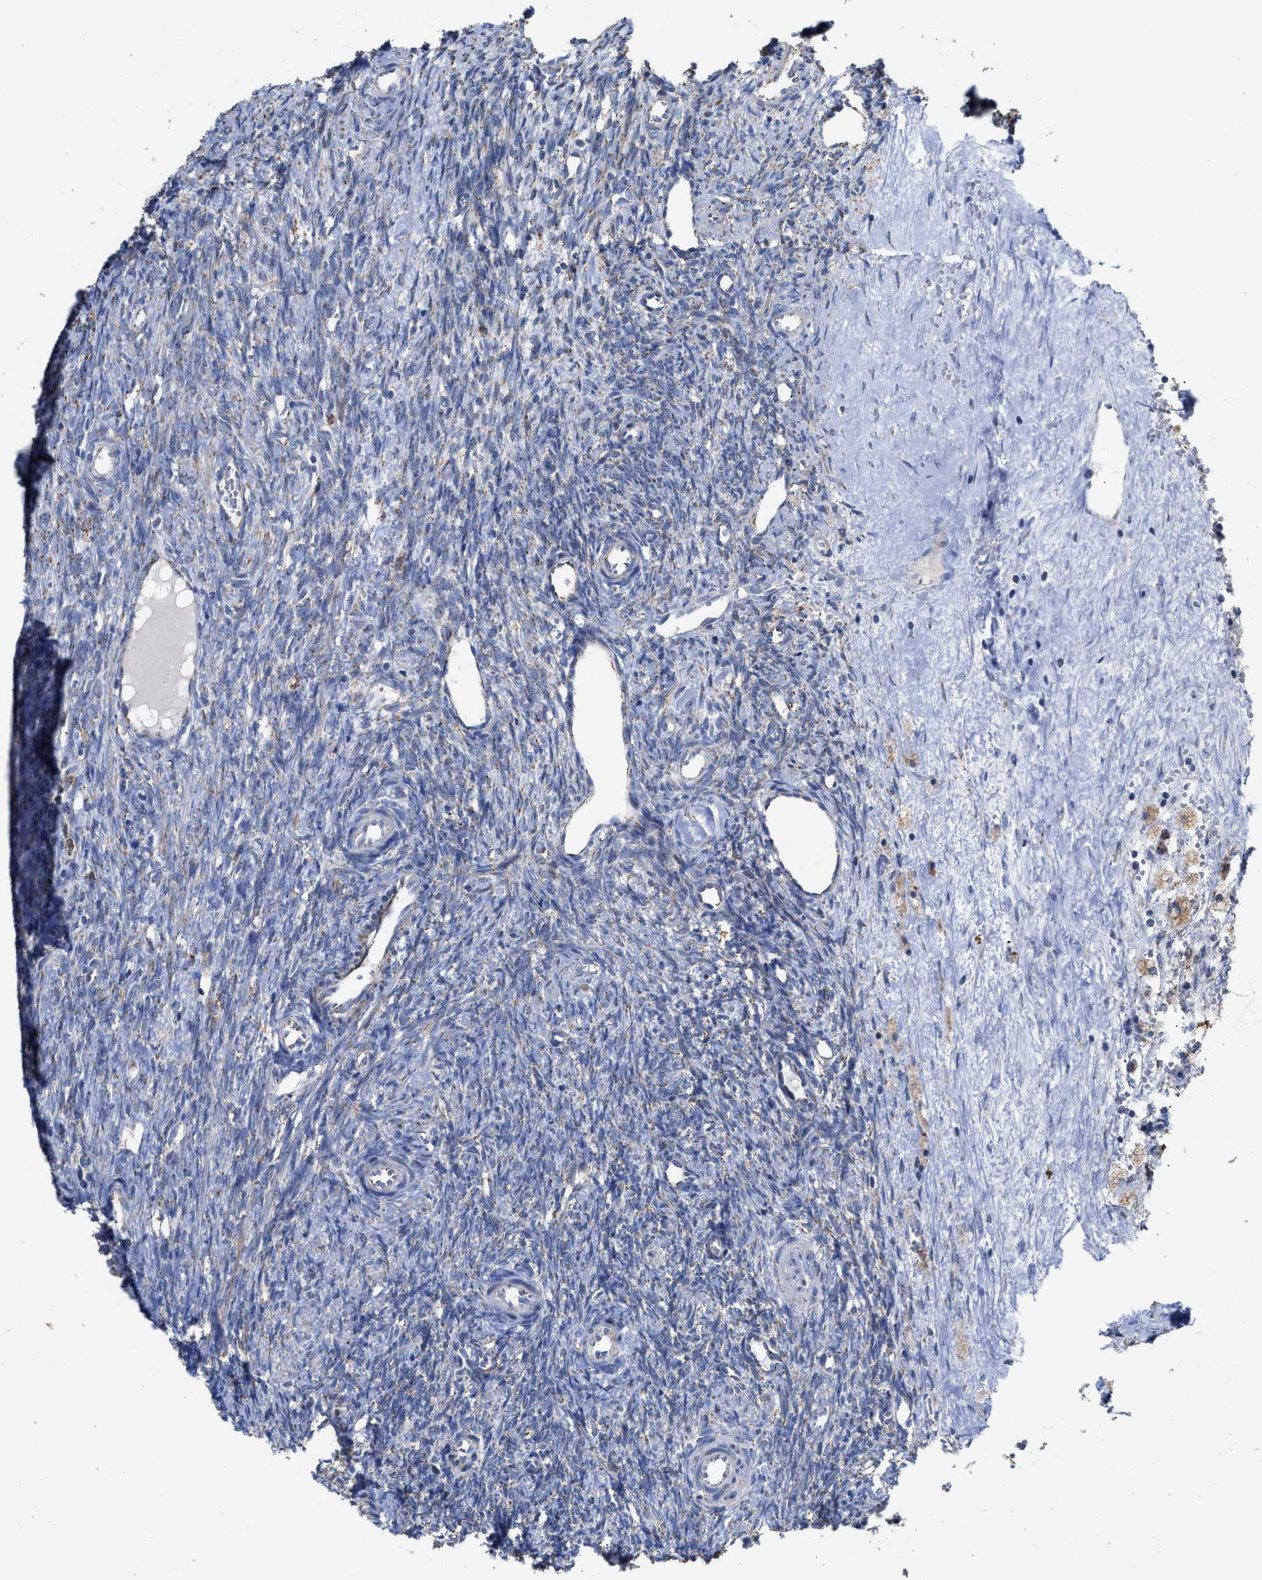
{"staining": {"intensity": "moderate", "quantity": ">75%", "location": "cytoplasmic/membranous"}, "tissue": "ovary", "cell_type": "Follicle cells", "image_type": "normal", "snomed": [{"axis": "morphology", "description": "Normal tissue, NOS"}, {"axis": "topography", "description": "Ovary"}], "caption": "Immunohistochemistry (IHC) staining of benign ovary, which exhibits medium levels of moderate cytoplasmic/membranous staining in about >75% of follicle cells indicating moderate cytoplasmic/membranous protein staining. The staining was performed using DAB (3,3'-diaminobenzidine) (brown) for protein detection and nuclei were counterstained in hematoxylin (blue).", "gene": "JAG1", "patient": {"sex": "female", "age": 41}}